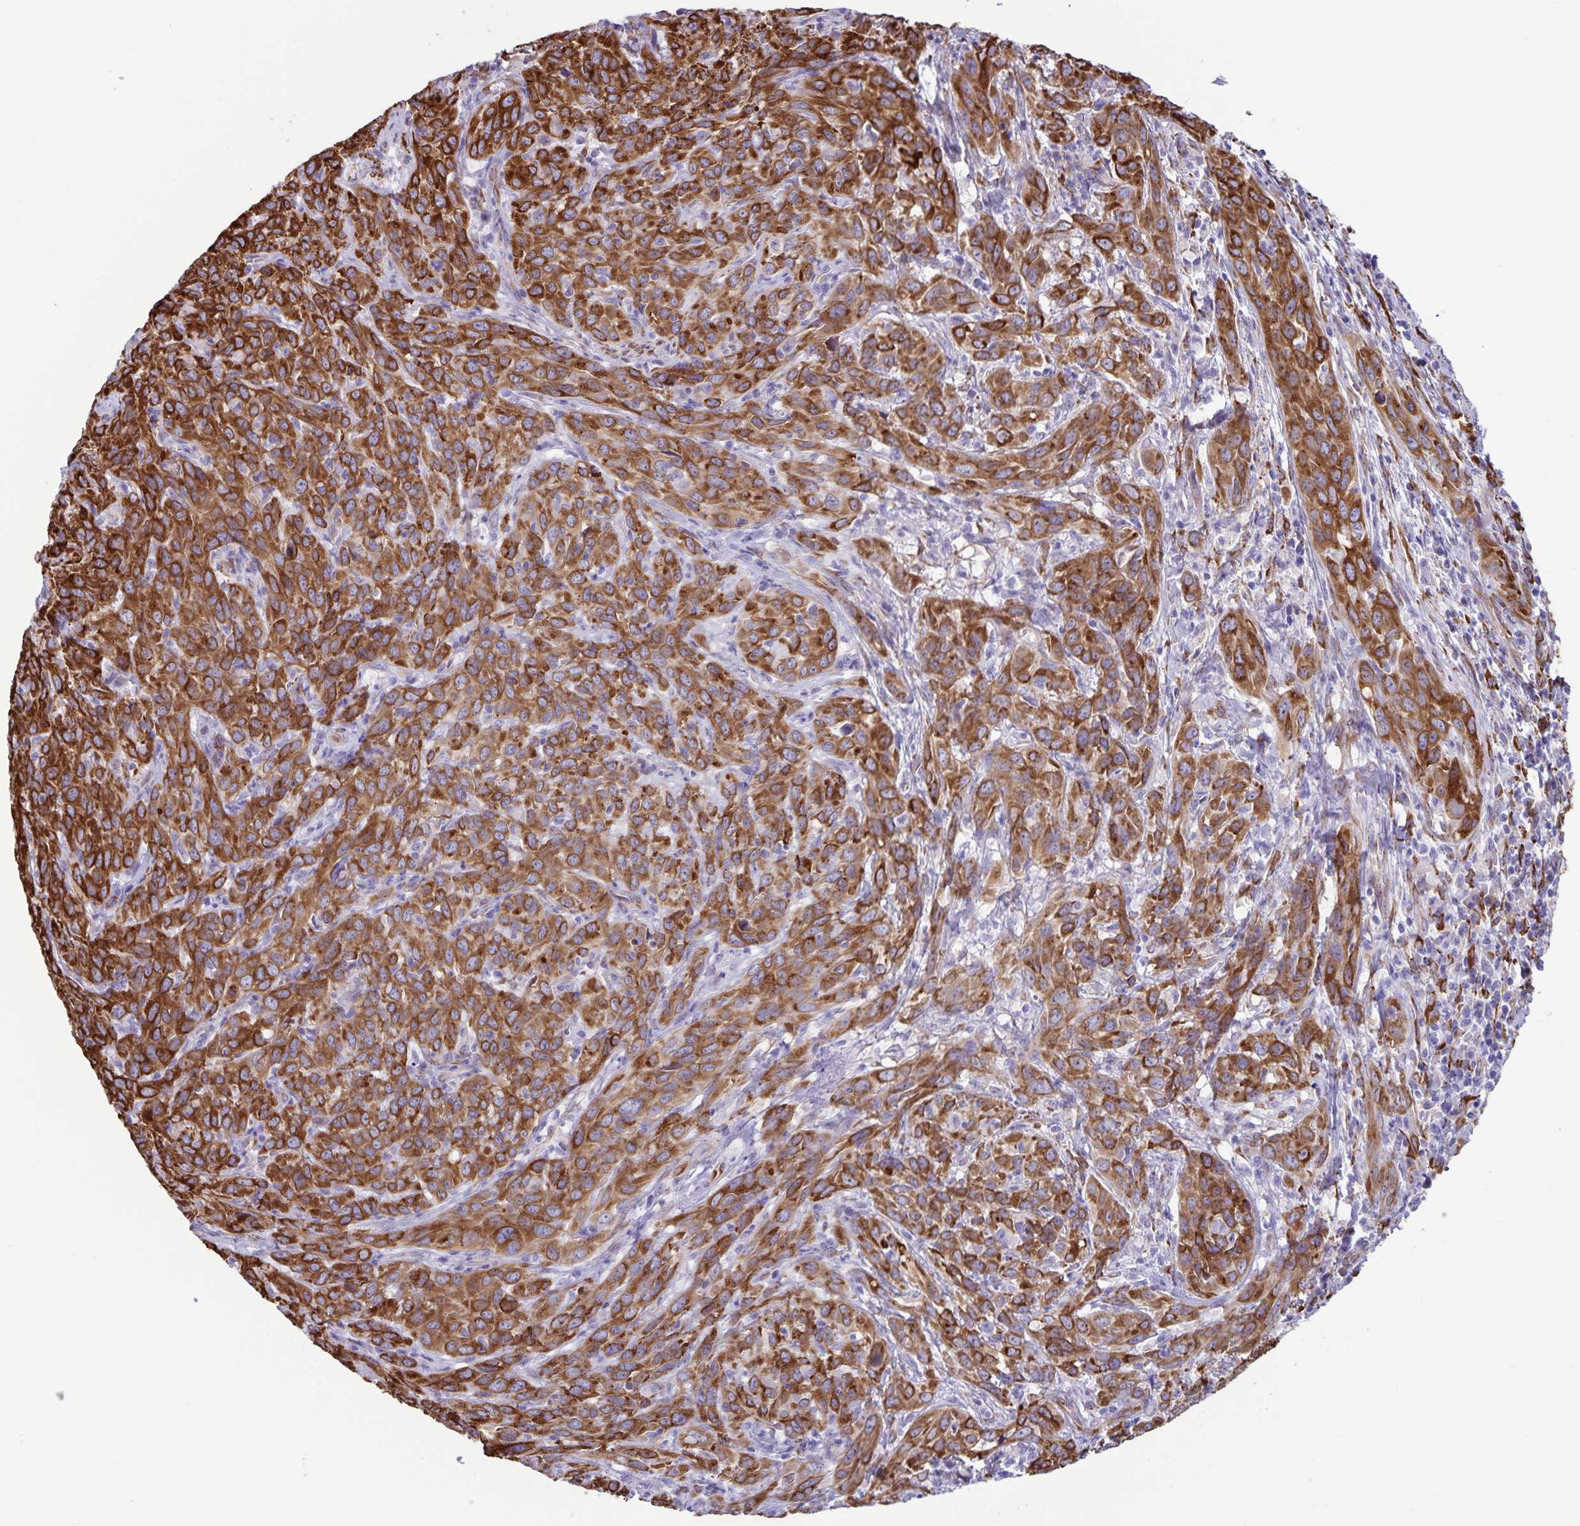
{"staining": {"intensity": "strong", "quantity": ">75%", "location": "cytoplasmic/membranous"}, "tissue": "cervical cancer", "cell_type": "Tumor cells", "image_type": "cancer", "snomed": [{"axis": "morphology", "description": "Squamous cell carcinoma, NOS"}, {"axis": "topography", "description": "Cervix"}], "caption": "Immunohistochemistry staining of cervical squamous cell carcinoma, which shows high levels of strong cytoplasmic/membranous staining in approximately >75% of tumor cells indicating strong cytoplasmic/membranous protein staining. The staining was performed using DAB (brown) for protein detection and nuclei were counterstained in hematoxylin (blue).", "gene": "RCN1", "patient": {"sex": "female", "age": 51}}